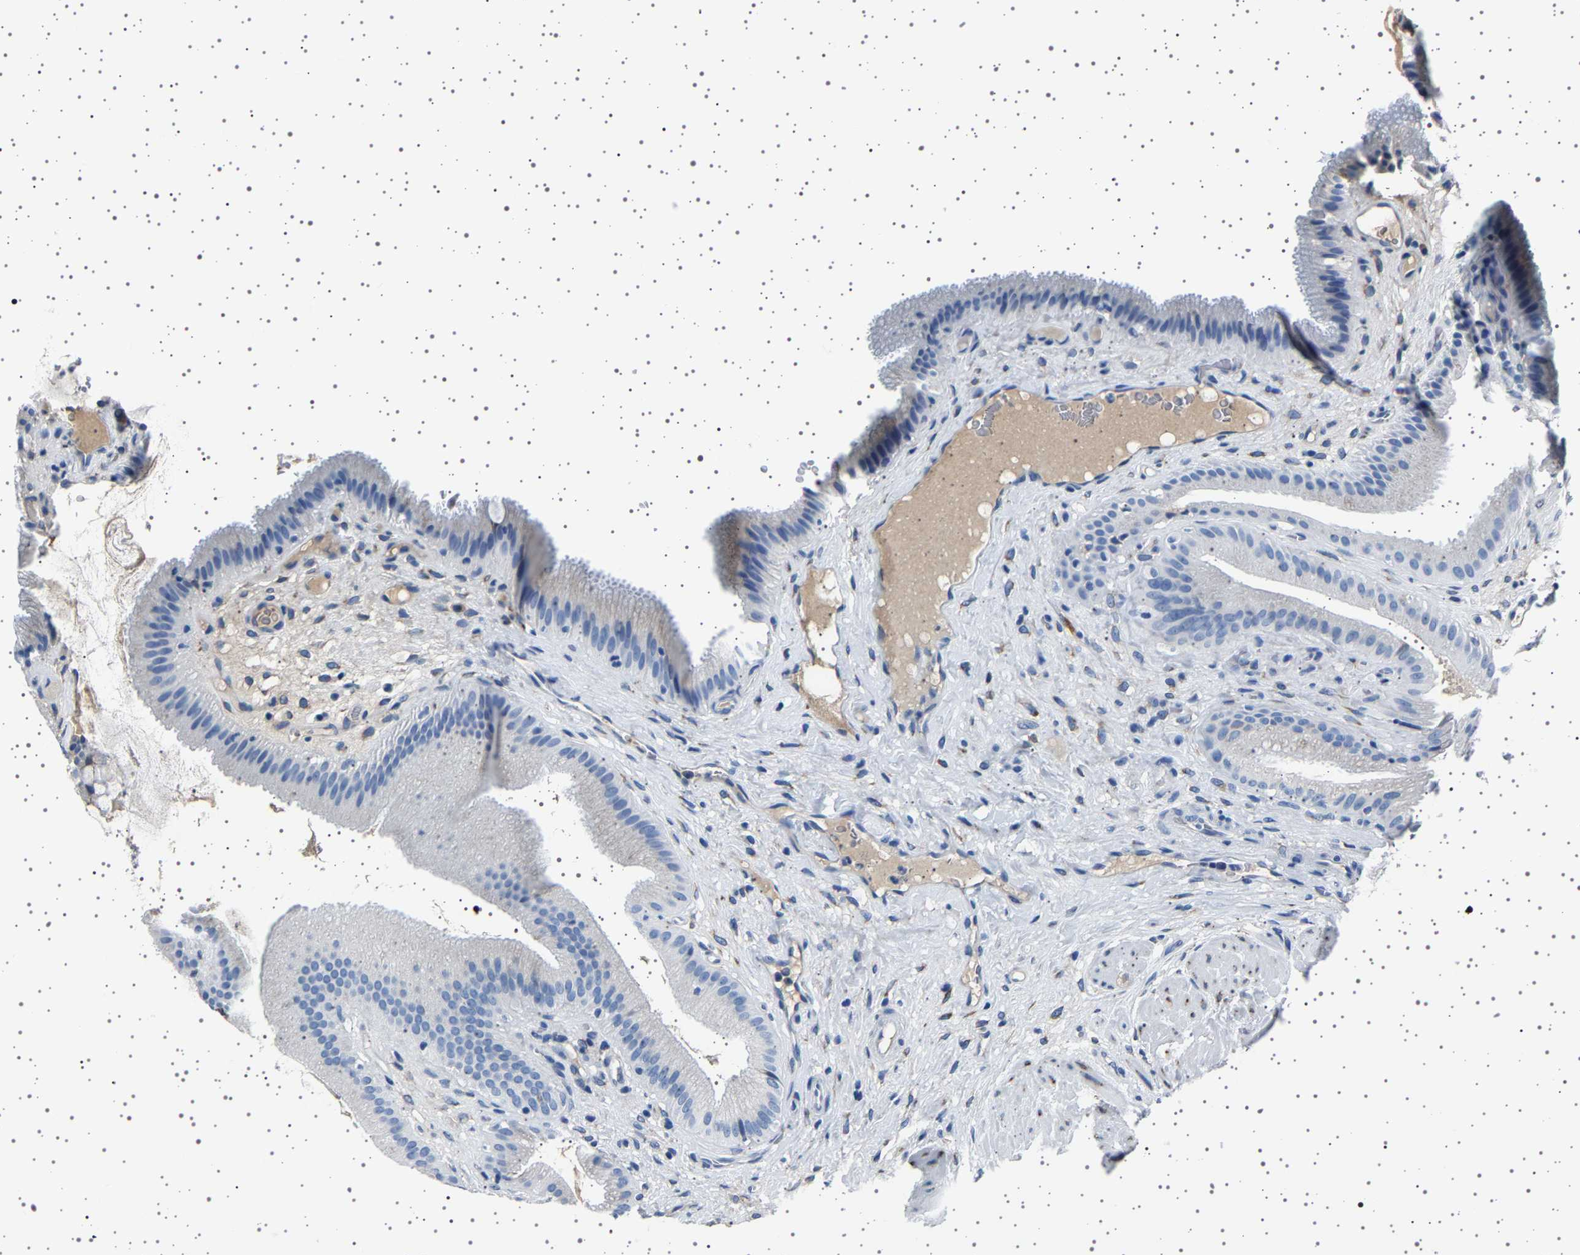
{"staining": {"intensity": "negative", "quantity": "none", "location": "none"}, "tissue": "gallbladder", "cell_type": "Glandular cells", "image_type": "normal", "snomed": [{"axis": "morphology", "description": "Normal tissue, NOS"}, {"axis": "topography", "description": "Gallbladder"}], "caption": "IHC micrograph of benign gallbladder: human gallbladder stained with DAB exhibits no significant protein positivity in glandular cells. Nuclei are stained in blue.", "gene": "FTCD", "patient": {"sex": "male", "age": 49}}